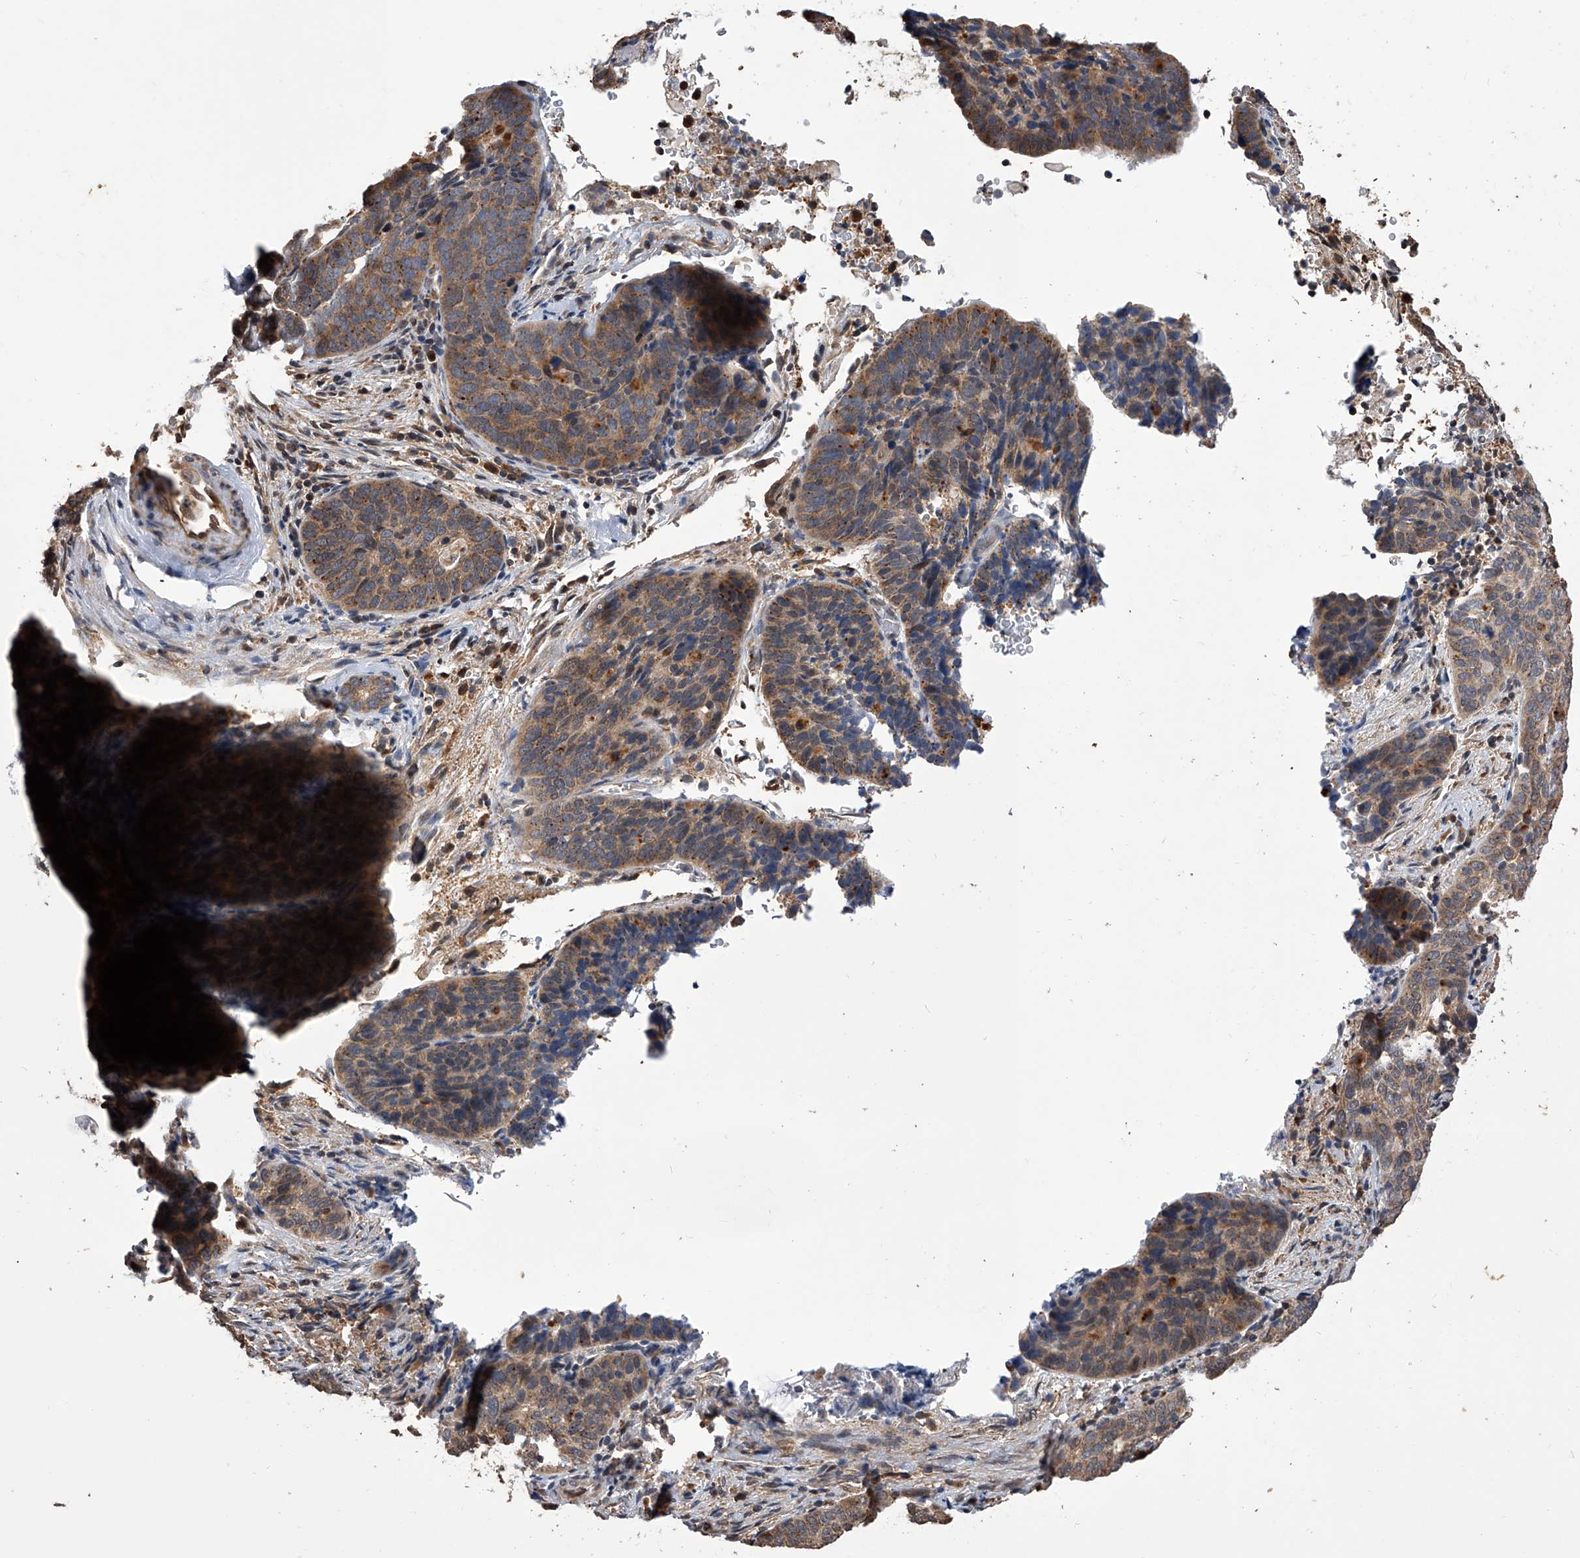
{"staining": {"intensity": "moderate", "quantity": "<25%", "location": "cytoplasmic/membranous"}, "tissue": "cervical cancer", "cell_type": "Tumor cells", "image_type": "cancer", "snomed": [{"axis": "morphology", "description": "Squamous cell carcinoma, NOS"}, {"axis": "topography", "description": "Cervix"}], "caption": "A micrograph of cervical squamous cell carcinoma stained for a protein demonstrates moderate cytoplasmic/membranous brown staining in tumor cells.", "gene": "GMDS", "patient": {"sex": "female", "age": 60}}